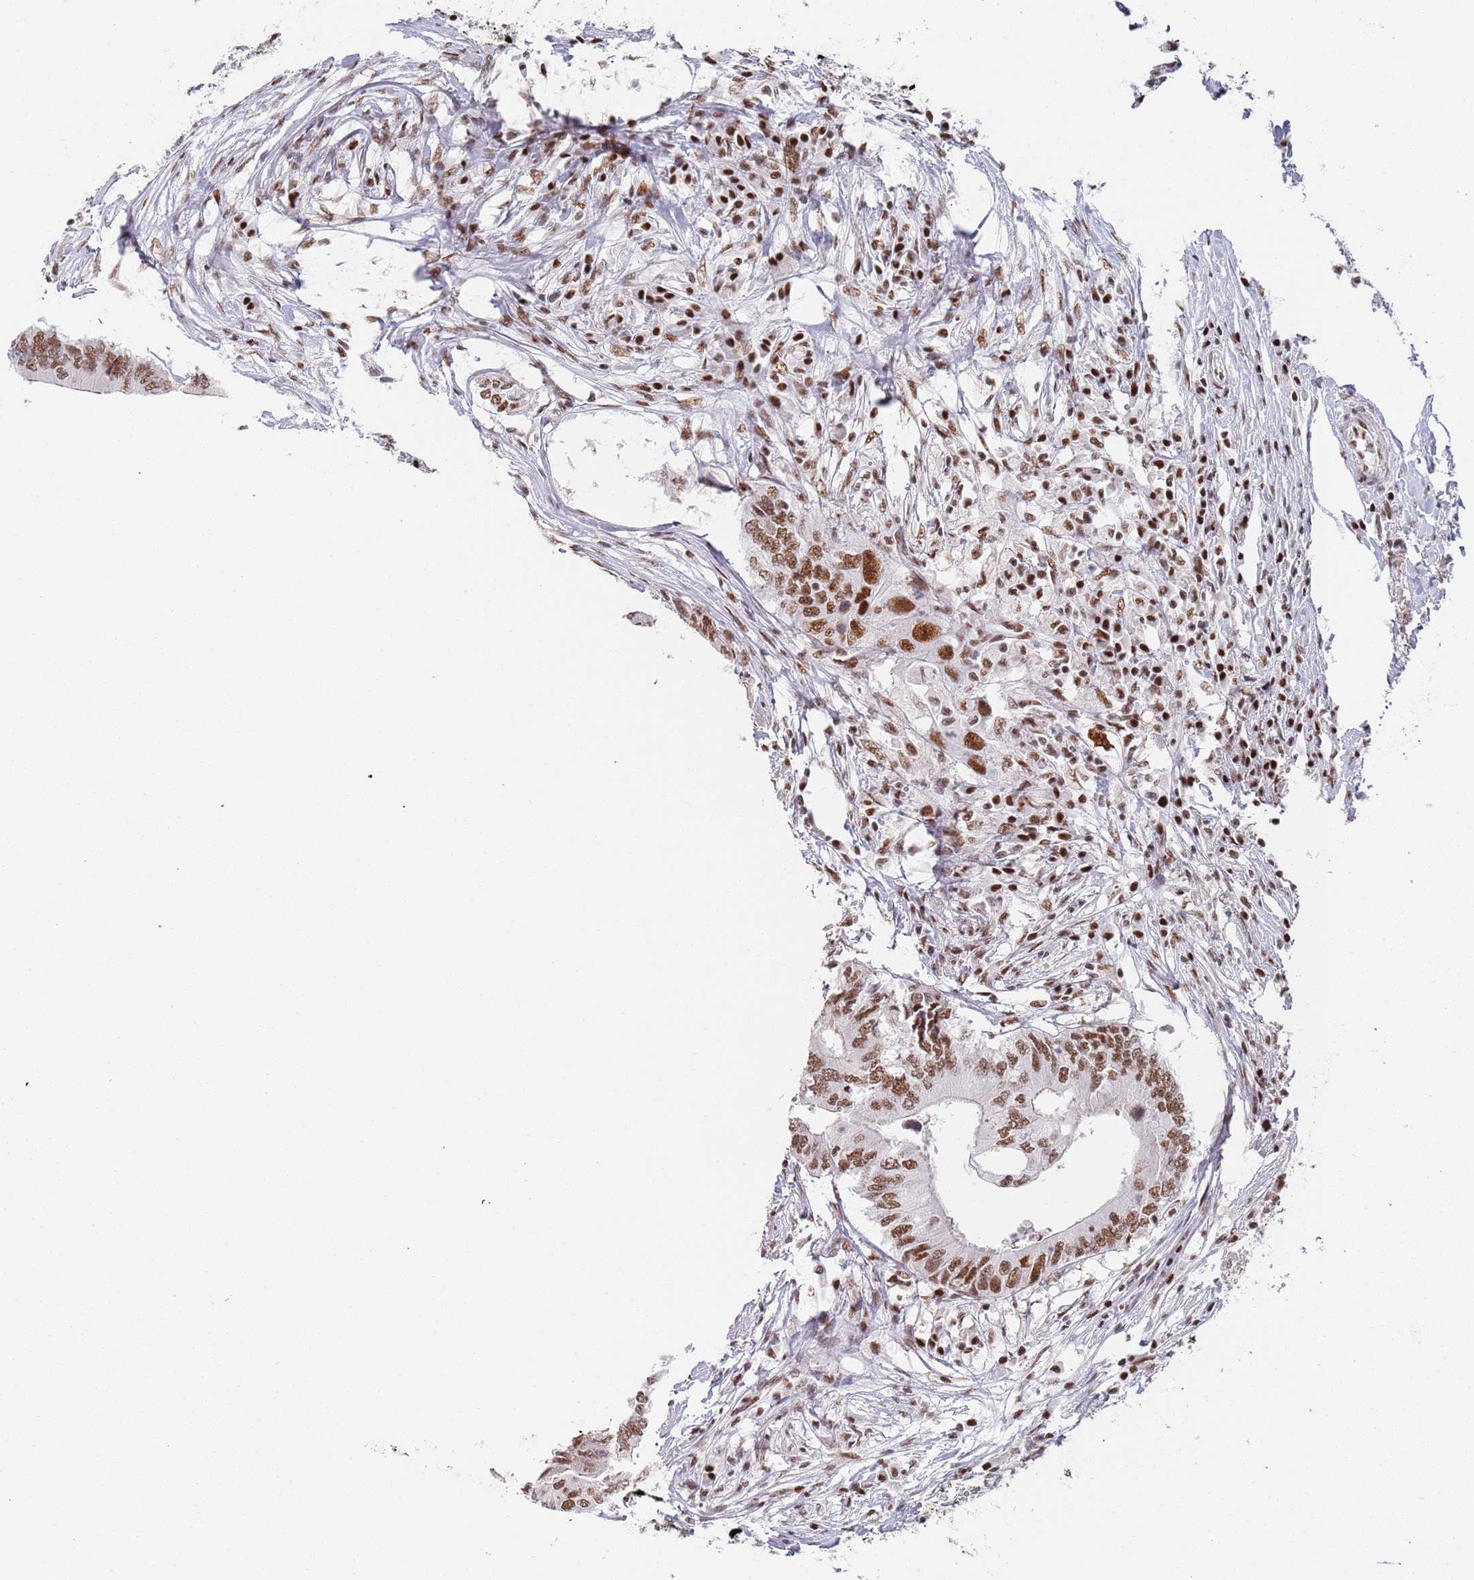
{"staining": {"intensity": "moderate", "quantity": ">75%", "location": "nuclear"}, "tissue": "colorectal cancer", "cell_type": "Tumor cells", "image_type": "cancer", "snomed": [{"axis": "morphology", "description": "Adenocarcinoma, NOS"}, {"axis": "topography", "description": "Colon"}], "caption": "Immunohistochemical staining of human adenocarcinoma (colorectal) demonstrates medium levels of moderate nuclear expression in about >75% of tumor cells.", "gene": "AKAP8L", "patient": {"sex": "male", "age": 71}}